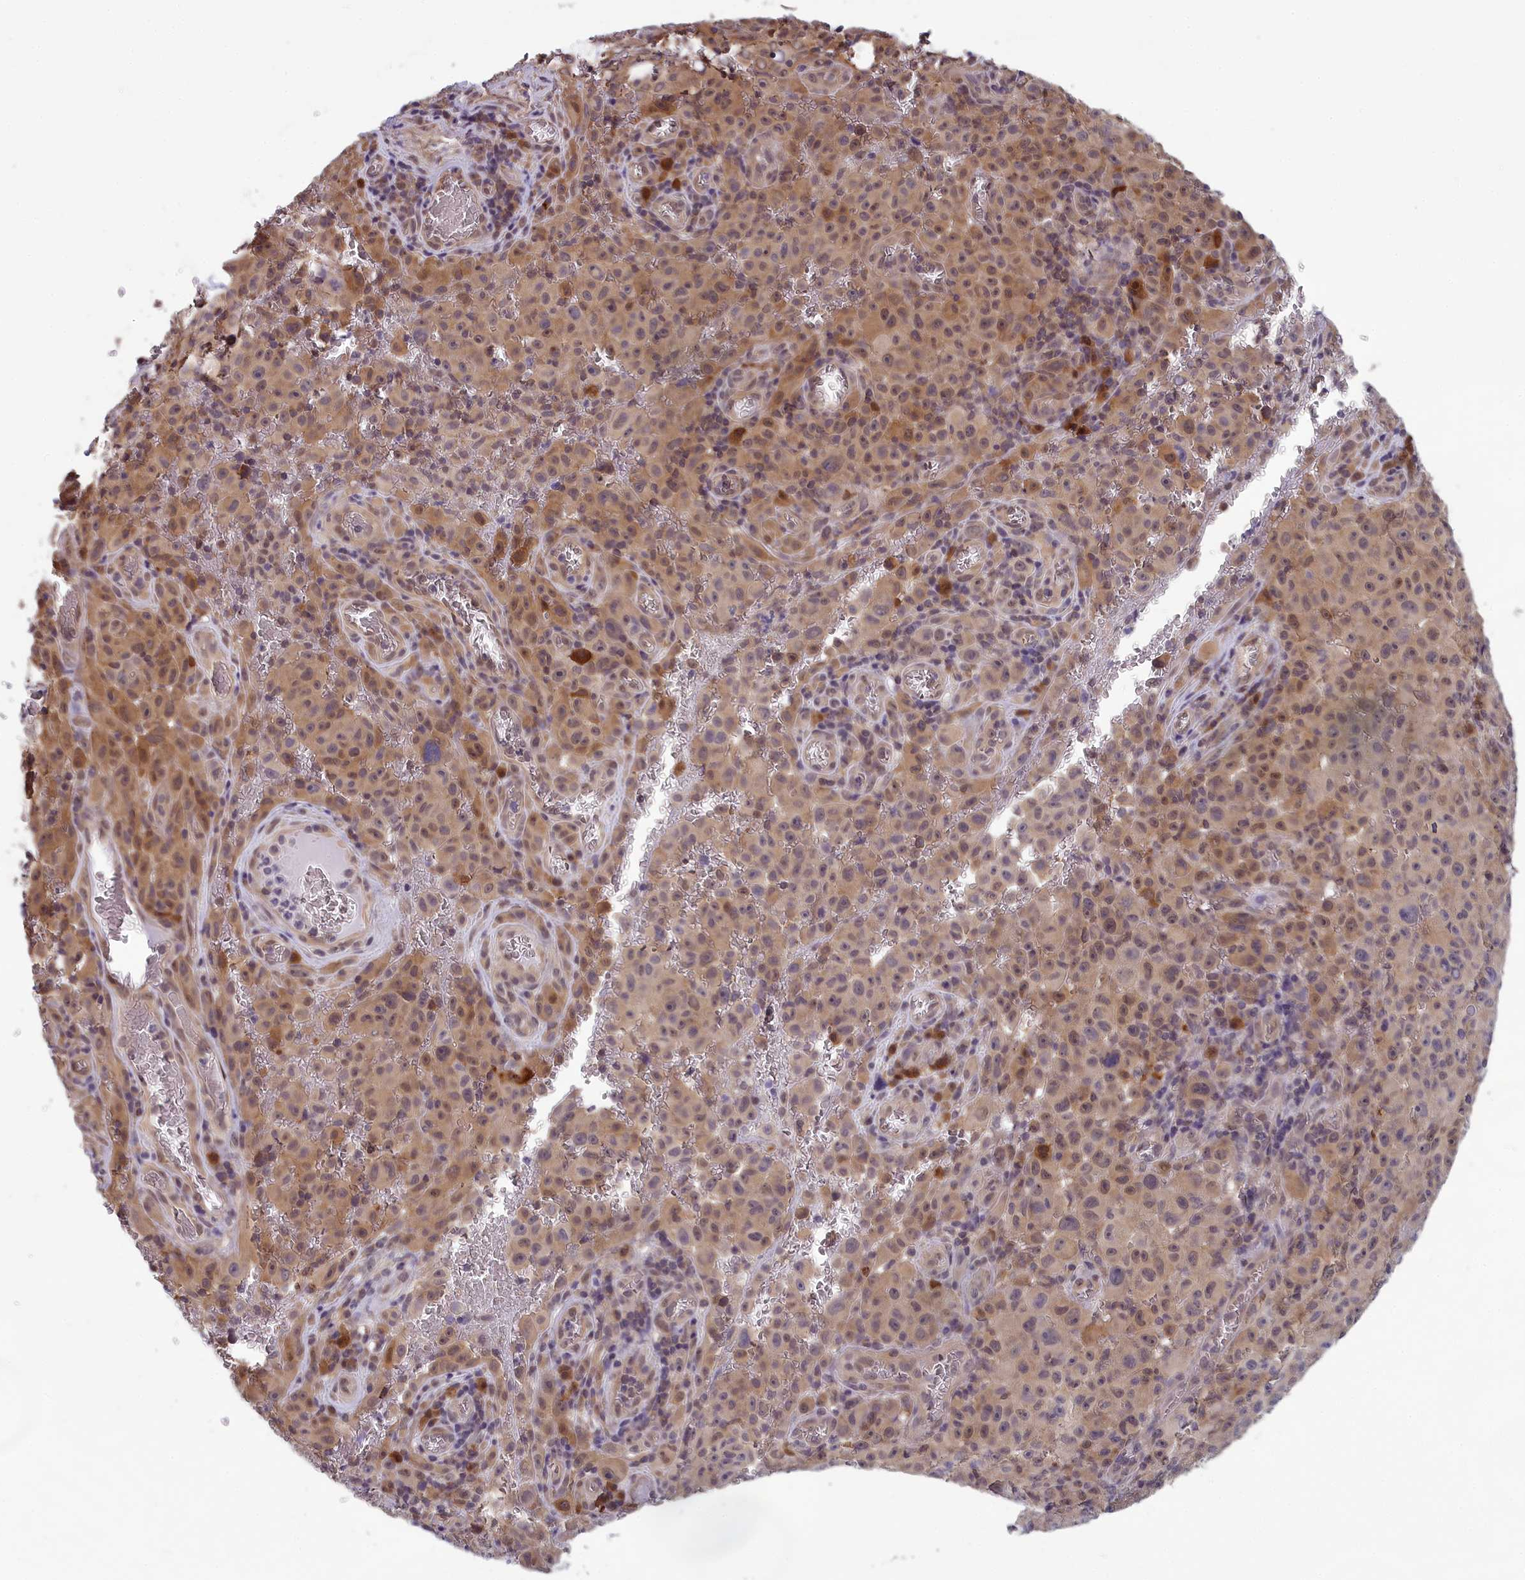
{"staining": {"intensity": "moderate", "quantity": ">75%", "location": "cytoplasmic/membranous"}, "tissue": "melanoma", "cell_type": "Tumor cells", "image_type": "cancer", "snomed": [{"axis": "morphology", "description": "Malignant melanoma, NOS"}, {"axis": "topography", "description": "Skin"}], "caption": "Immunohistochemical staining of human melanoma shows medium levels of moderate cytoplasmic/membranous staining in approximately >75% of tumor cells.", "gene": "MRI1", "patient": {"sex": "female", "age": 82}}